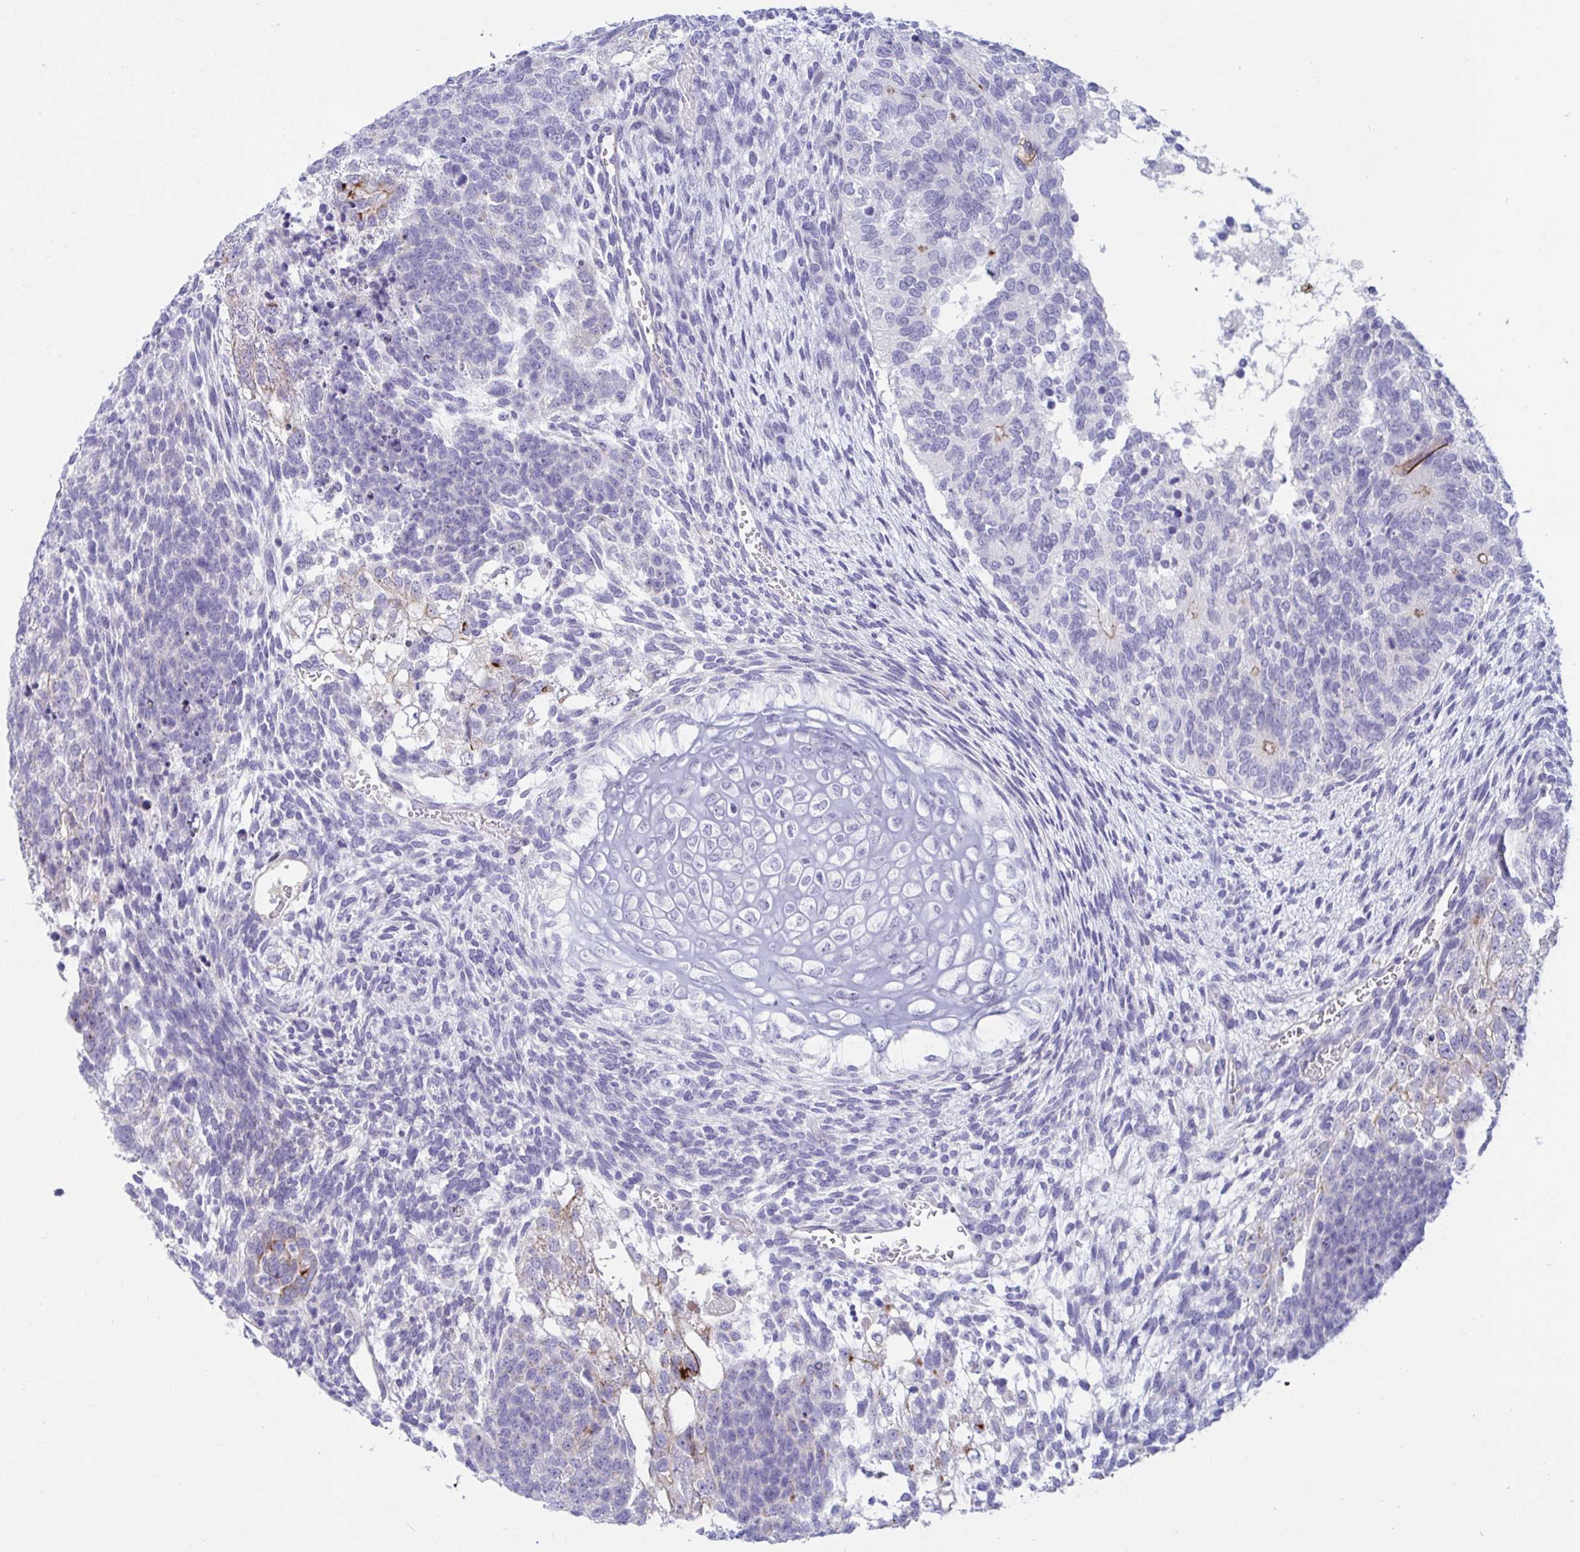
{"staining": {"intensity": "negative", "quantity": "none", "location": "none"}, "tissue": "testis cancer", "cell_type": "Tumor cells", "image_type": "cancer", "snomed": [{"axis": "morphology", "description": "Carcinoma, Embryonal, NOS"}, {"axis": "topography", "description": "Testis"}], "caption": "High magnification brightfield microscopy of embryonal carcinoma (testis) stained with DAB (3,3'-diaminobenzidine) (brown) and counterstained with hematoxylin (blue): tumor cells show no significant staining.", "gene": "TAS2R38", "patient": {"sex": "male", "age": 23}}